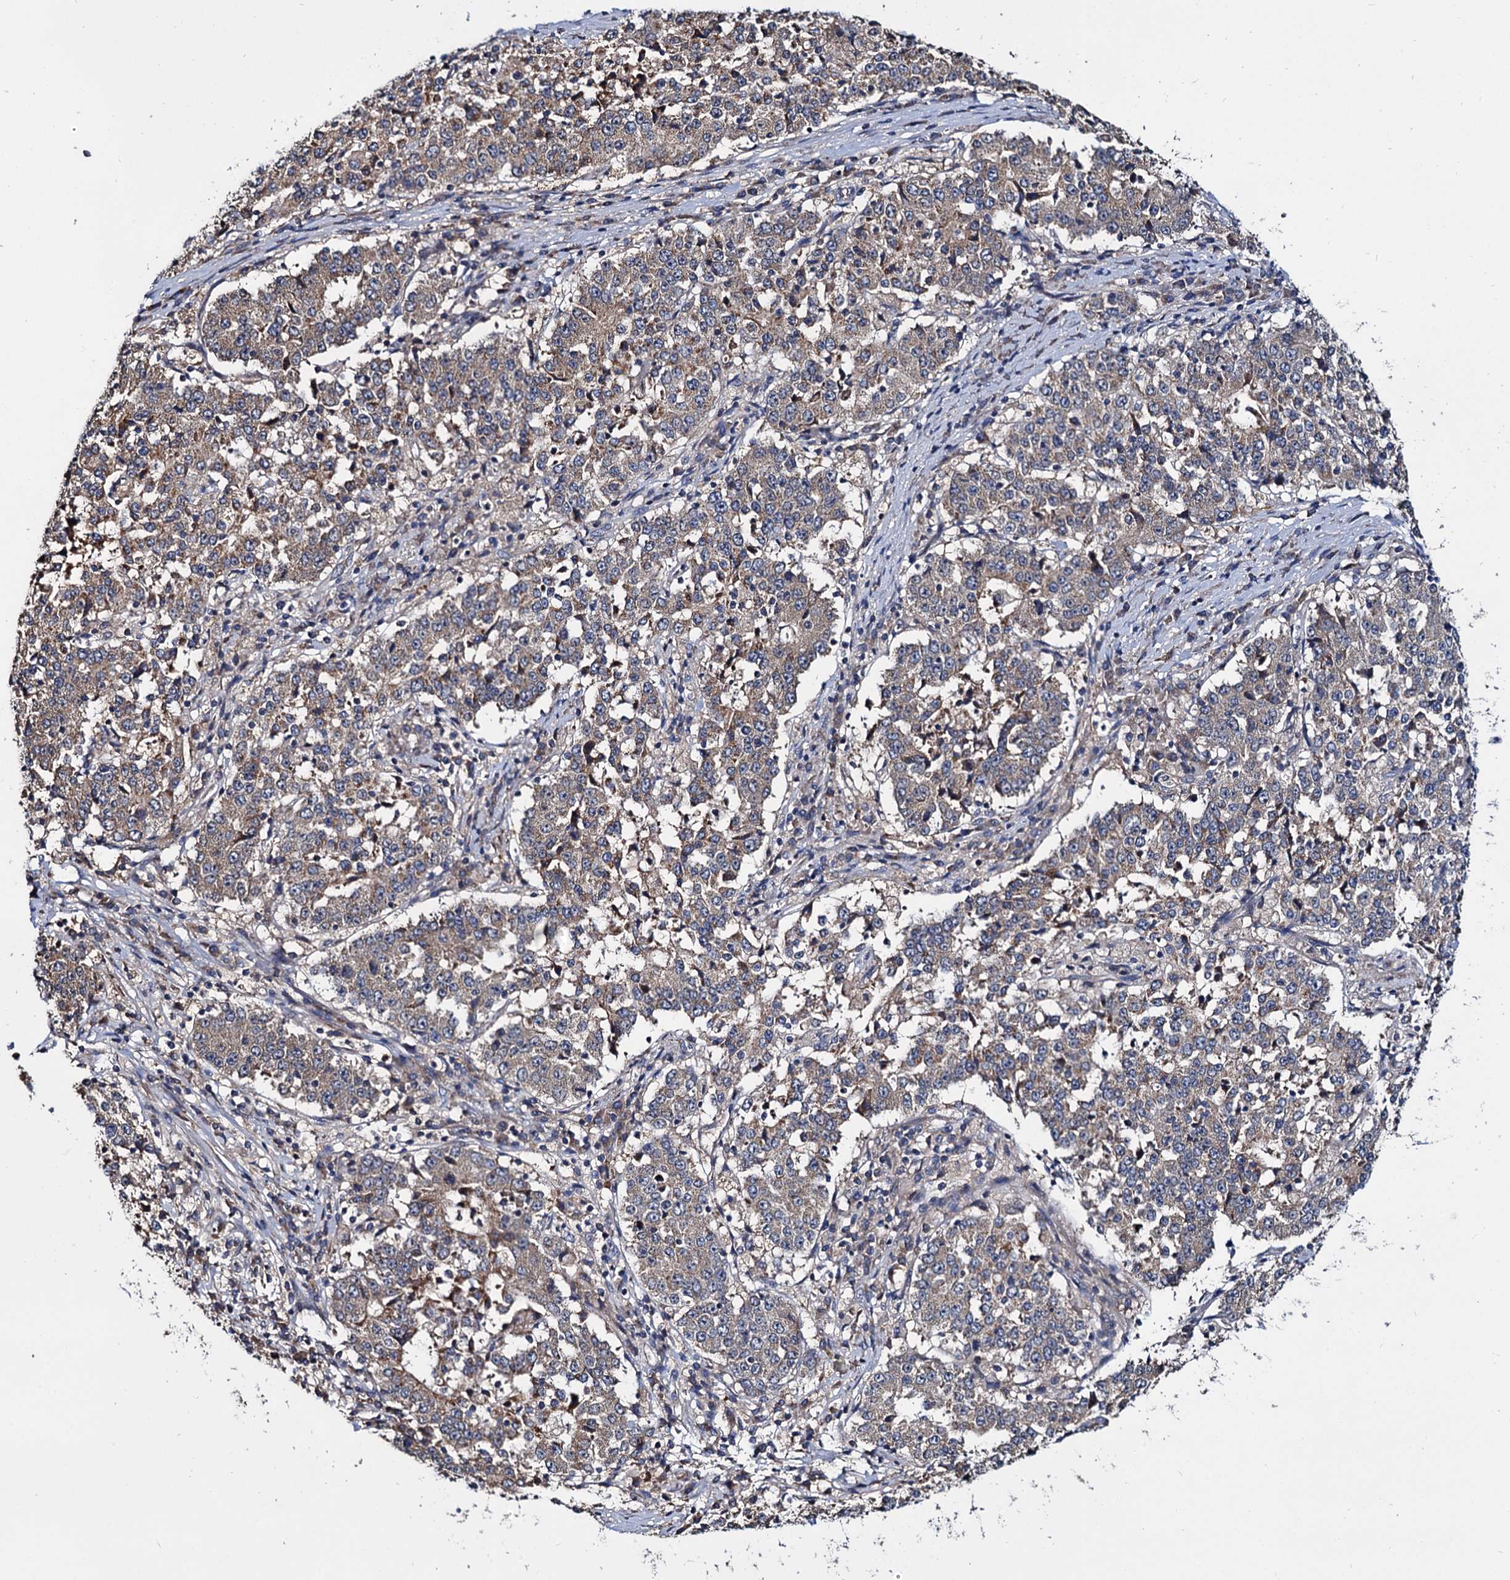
{"staining": {"intensity": "weak", "quantity": ">75%", "location": "cytoplasmic/membranous"}, "tissue": "stomach cancer", "cell_type": "Tumor cells", "image_type": "cancer", "snomed": [{"axis": "morphology", "description": "Adenocarcinoma, NOS"}, {"axis": "topography", "description": "Stomach"}], "caption": "The photomicrograph demonstrates a brown stain indicating the presence of a protein in the cytoplasmic/membranous of tumor cells in stomach cancer (adenocarcinoma).", "gene": "CEP192", "patient": {"sex": "male", "age": 59}}